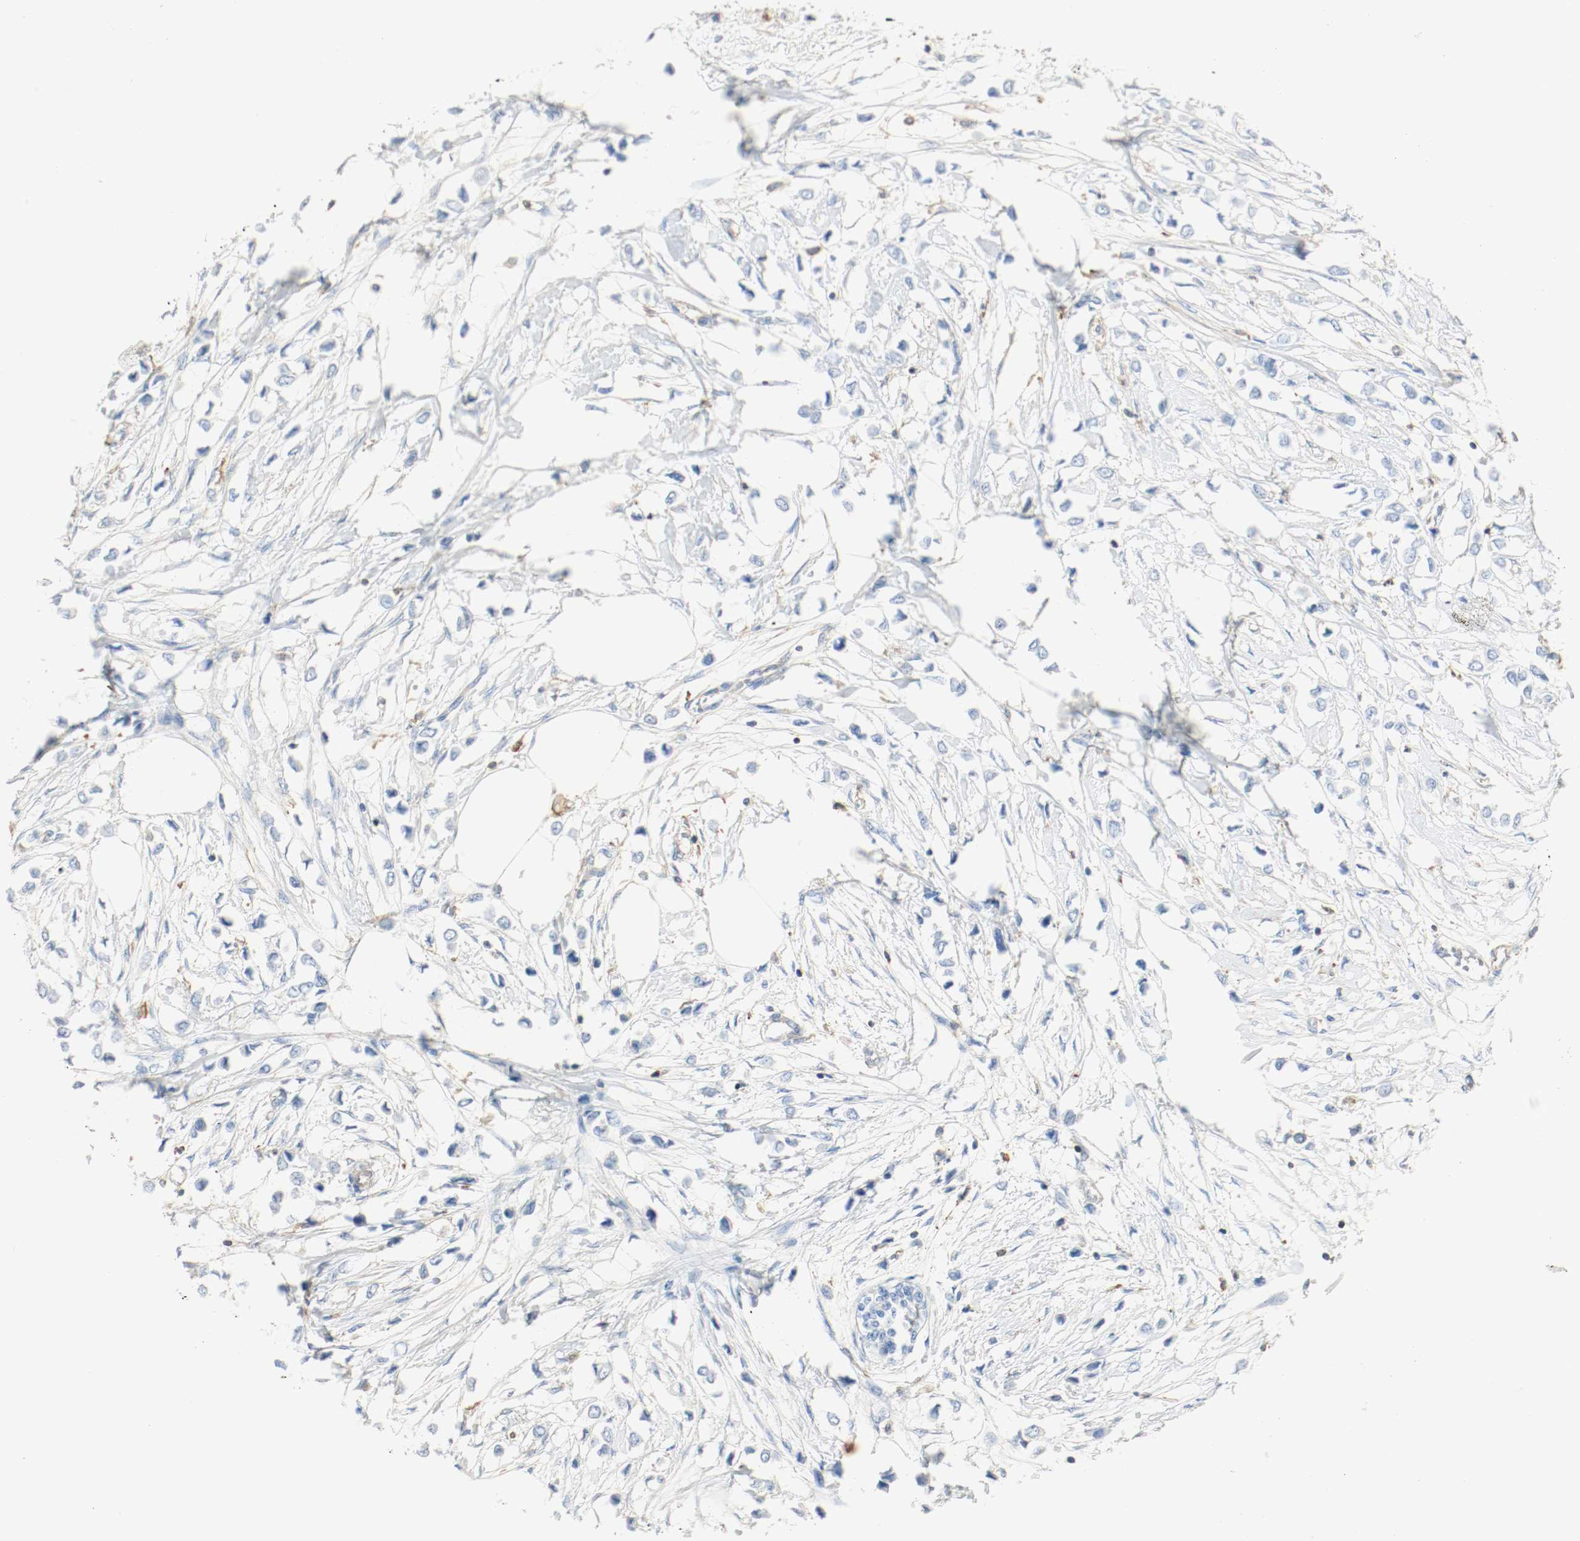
{"staining": {"intensity": "negative", "quantity": "none", "location": "none"}, "tissue": "breast cancer", "cell_type": "Tumor cells", "image_type": "cancer", "snomed": [{"axis": "morphology", "description": "Lobular carcinoma"}, {"axis": "topography", "description": "Breast"}], "caption": "Immunohistochemistry (IHC) micrograph of neoplastic tissue: breast lobular carcinoma stained with DAB shows no significant protein expression in tumor cells.", "gene": "ARPC1B", "patient": {"sex": "female", "age": 51}}